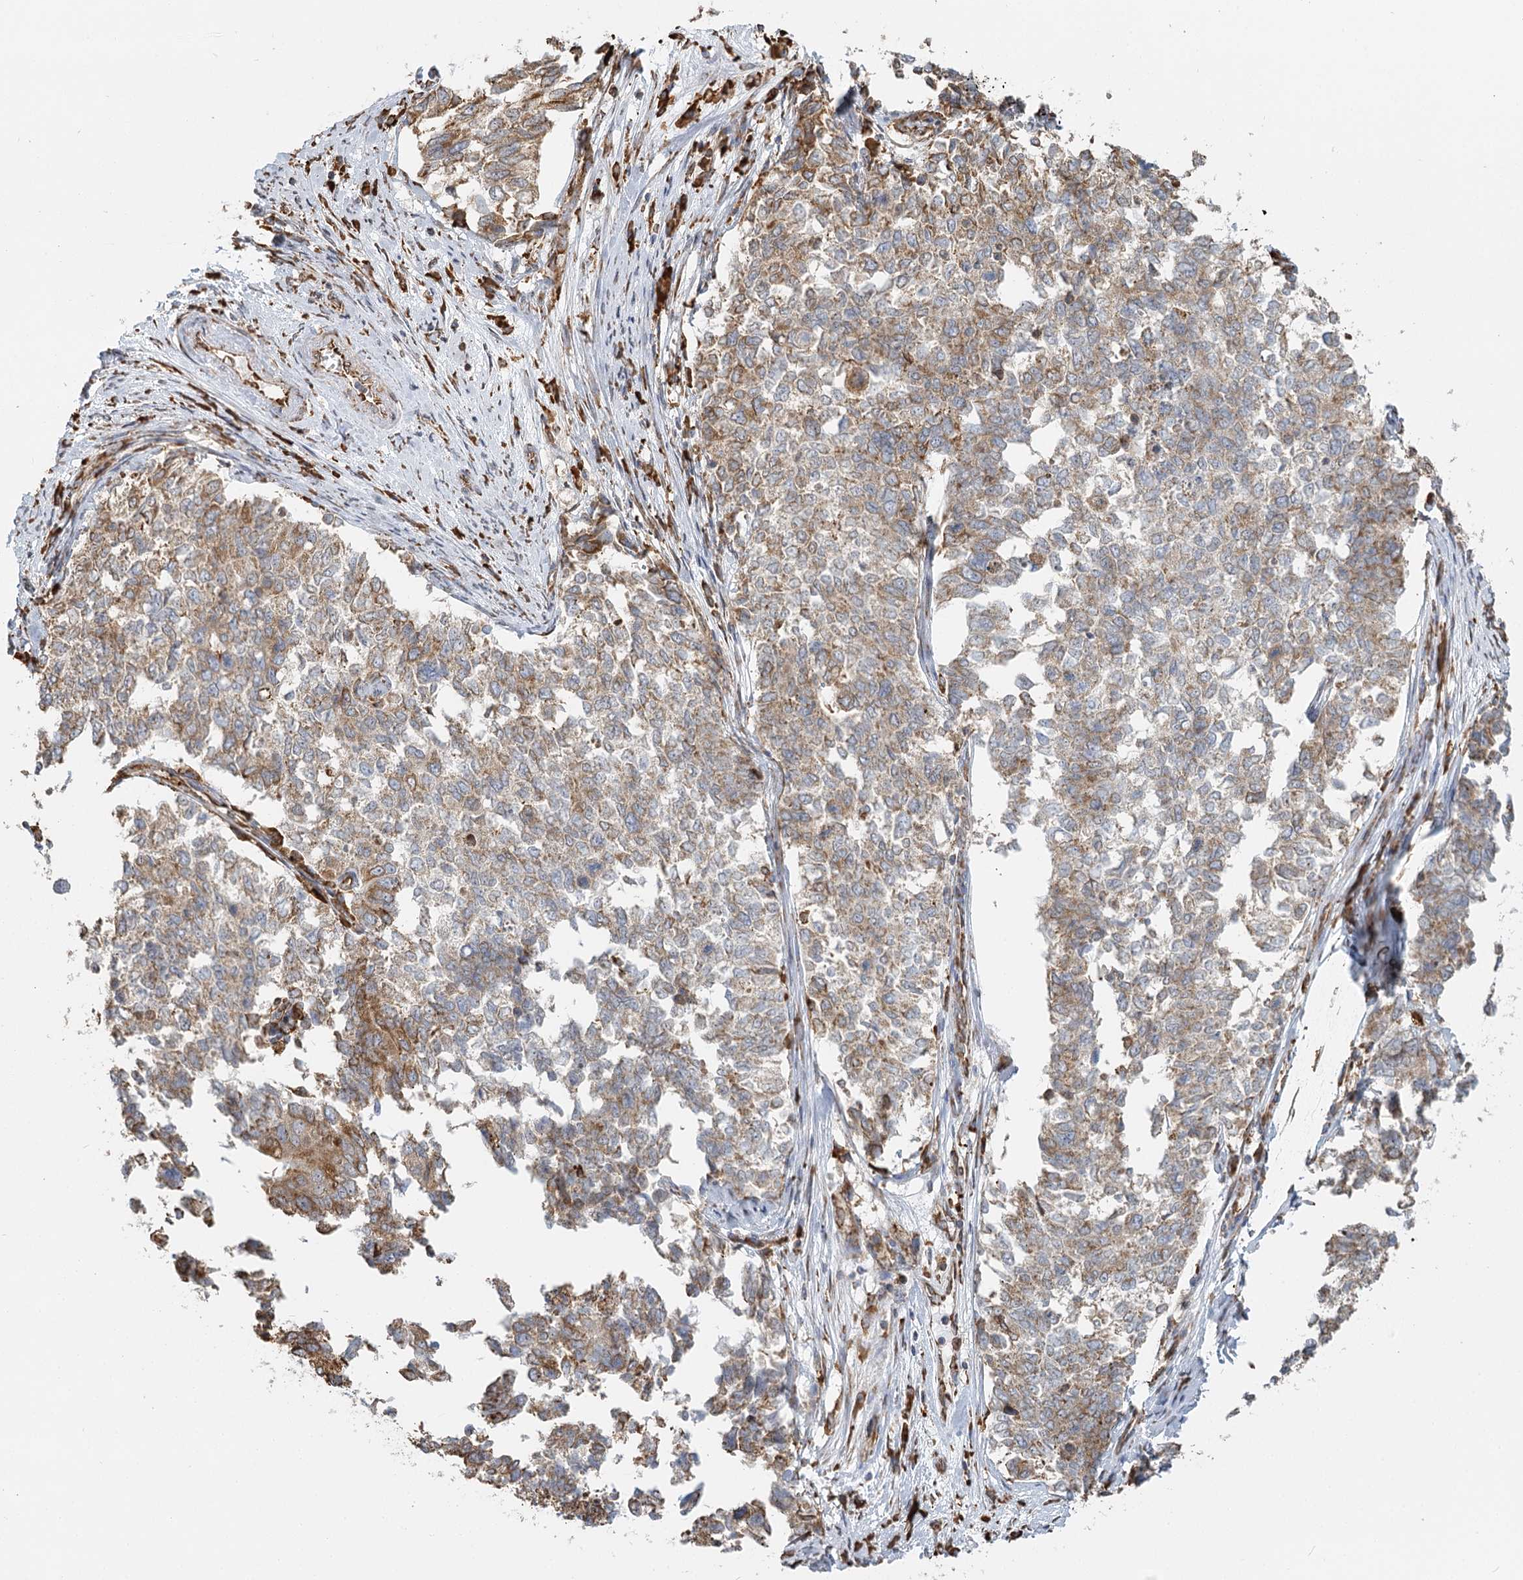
{"staining": {"intensity": "moderate", "quantity": "25%-75%", "location": "cytoplasmic/membranous"}, "tissue": "cervical cancer", "cell_type": "Tumor cells", "image_type": "cancer", "snomed": [{"axis": "morphology", "description": "Squamous cell carcinoma, NOS"}, {"axis": "topography", "description": "Cervix"}], "caption": "Protein positivity by immunohistochemistry (IHC) shows moderate cytoplasmic/membranous expression in about 25%-75% of tumor cells in cervical cancer.", "gene": "TAS1R1", "patient": {"sex": "female", "age": 63}}